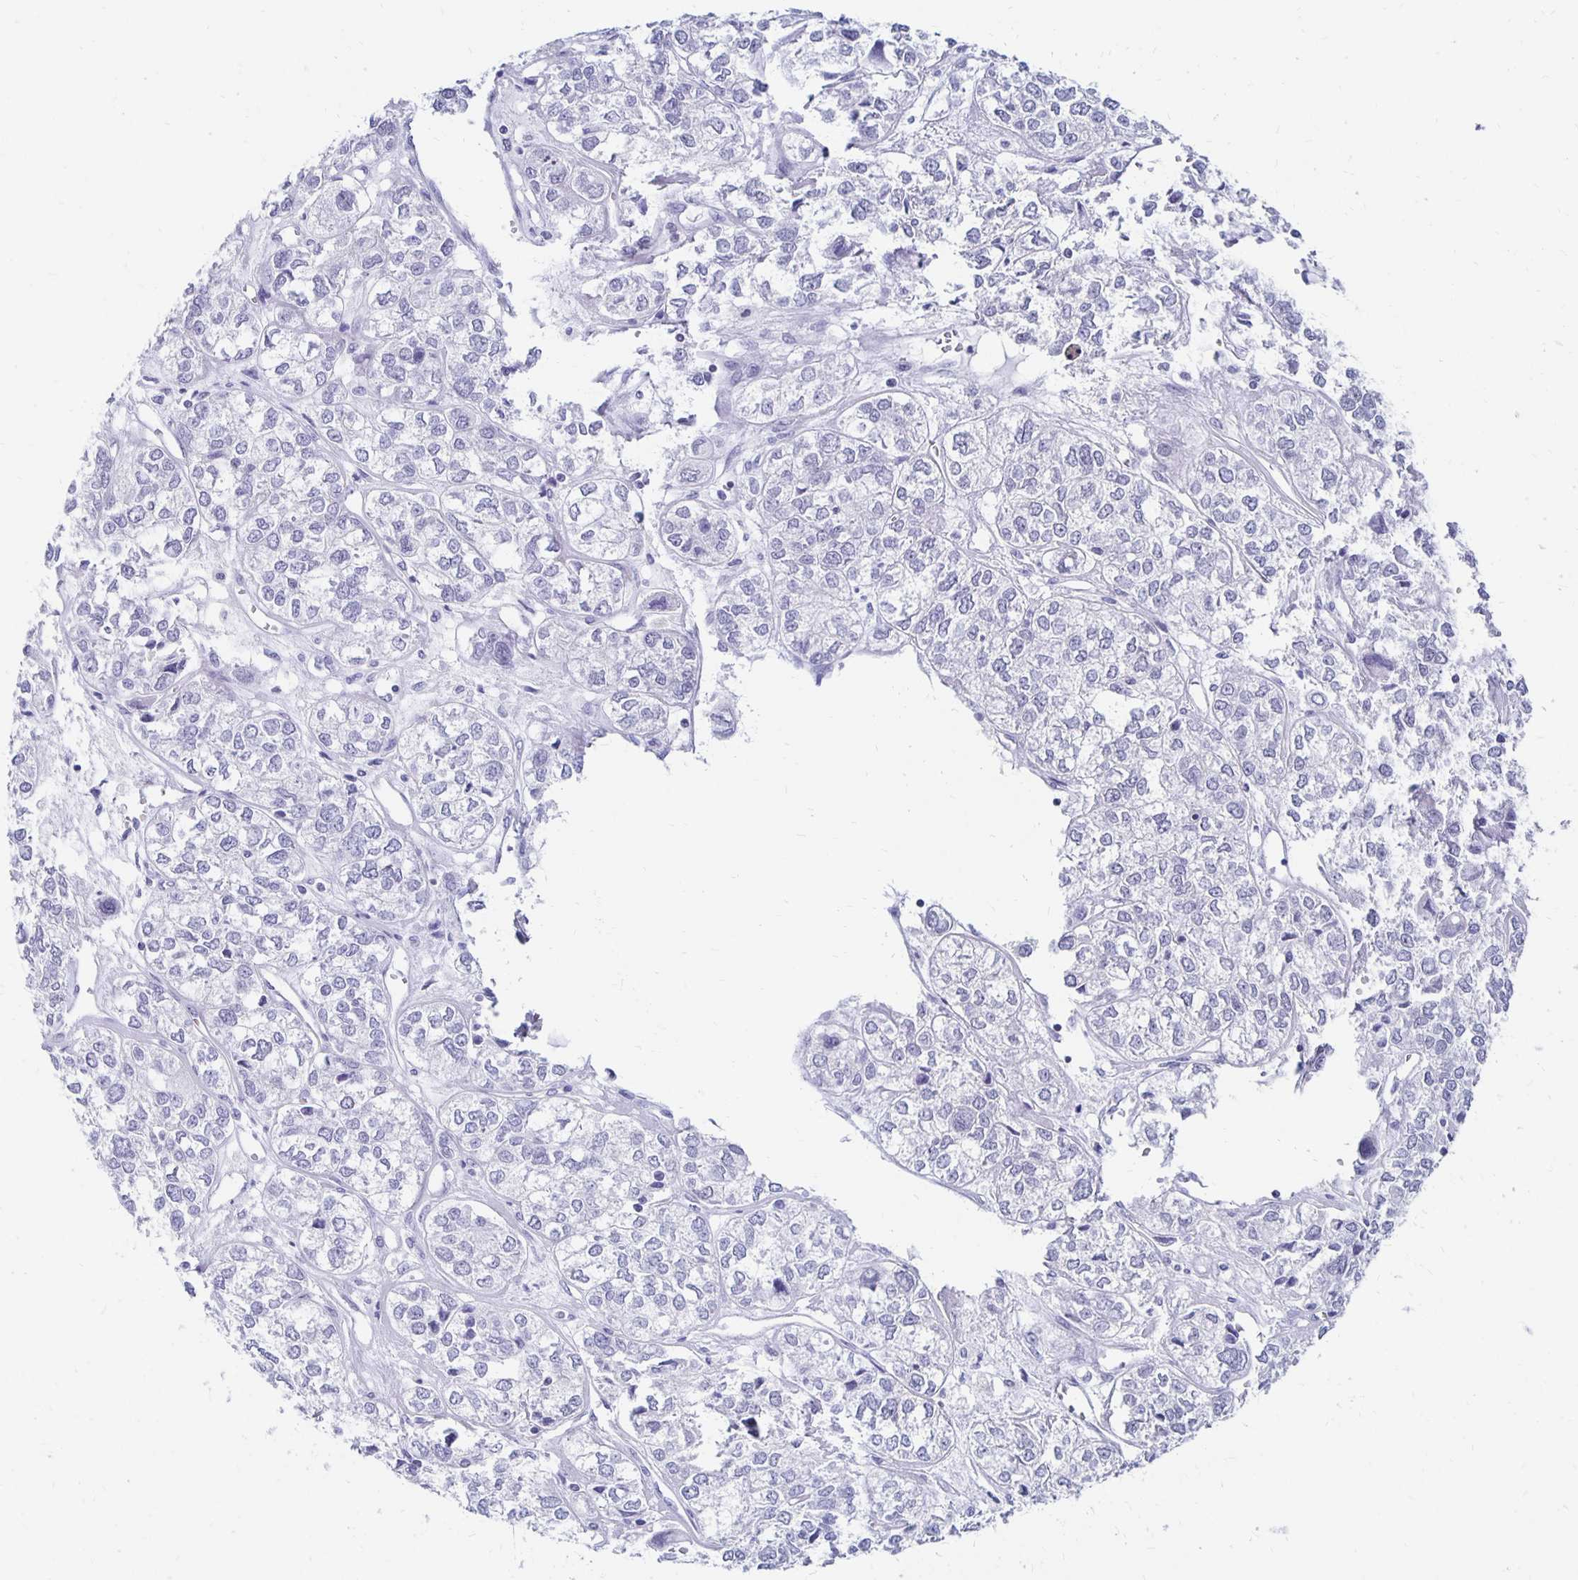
{"staining": {"intensity": "negative", "quantity": "none", "location": "none"}, "tissue": "ovarian cancer", "cell_type": "Tumor cells", "image_type": "cancer", "snomed": [{"axis": "morphology", "description": "Carcinoma, endometroid"}, {"axis": "topography", "description": "Ovary"}], "caption": "Human ovarian cancer stained for a protein using immunohistochemistry exhibits no expression in tumor cells.", "gene": "SYT2", "patient": {"sex": "female", "age": 64}}